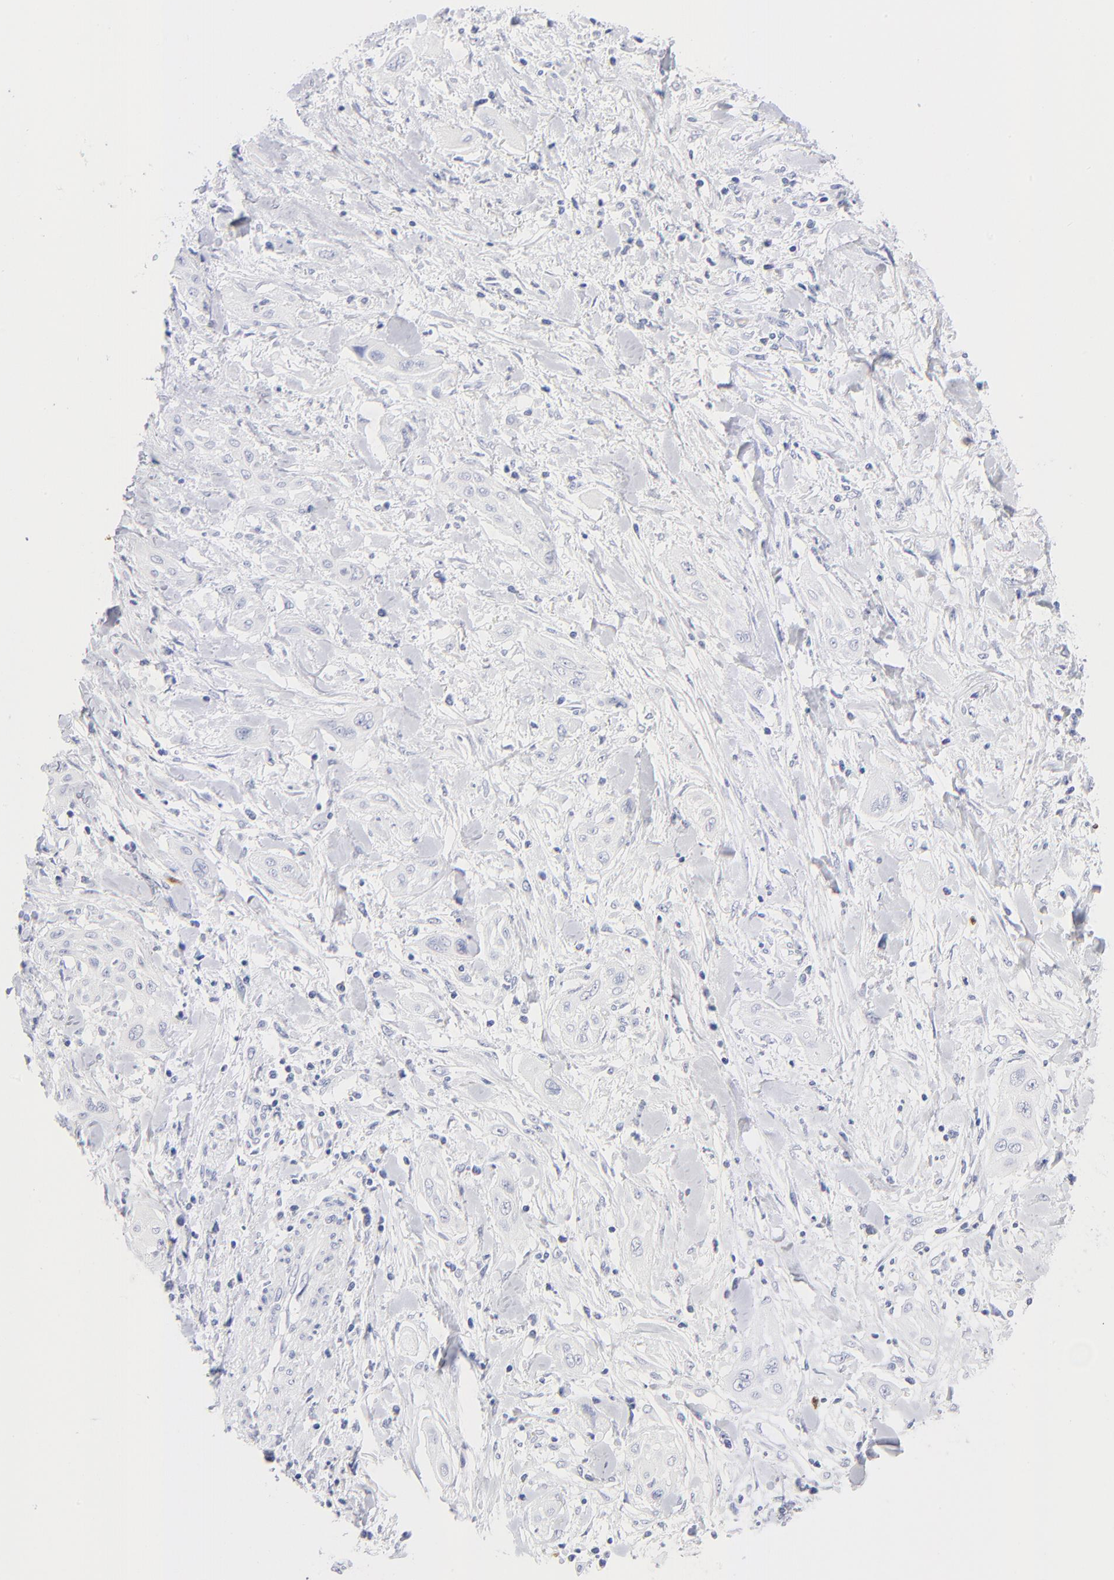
{"staining": {"intensity": "negative", "quantity": "none", "location": "none"}, "tissue": "lung cancer", "cell_type": "Tumor cells", "image_type": "cancer", "snomed": [{"axis": "morphology", "description": "Squamous cell carcinoma, NOS"}, {"axis": "topography", "description": "Lung"}], "caption": "Image shows no significant protein positivity in tumor cells of squamous cell carcinoma (lung).", "gene": "ARG1", "patient": {"sex": "female", "age": 47}}